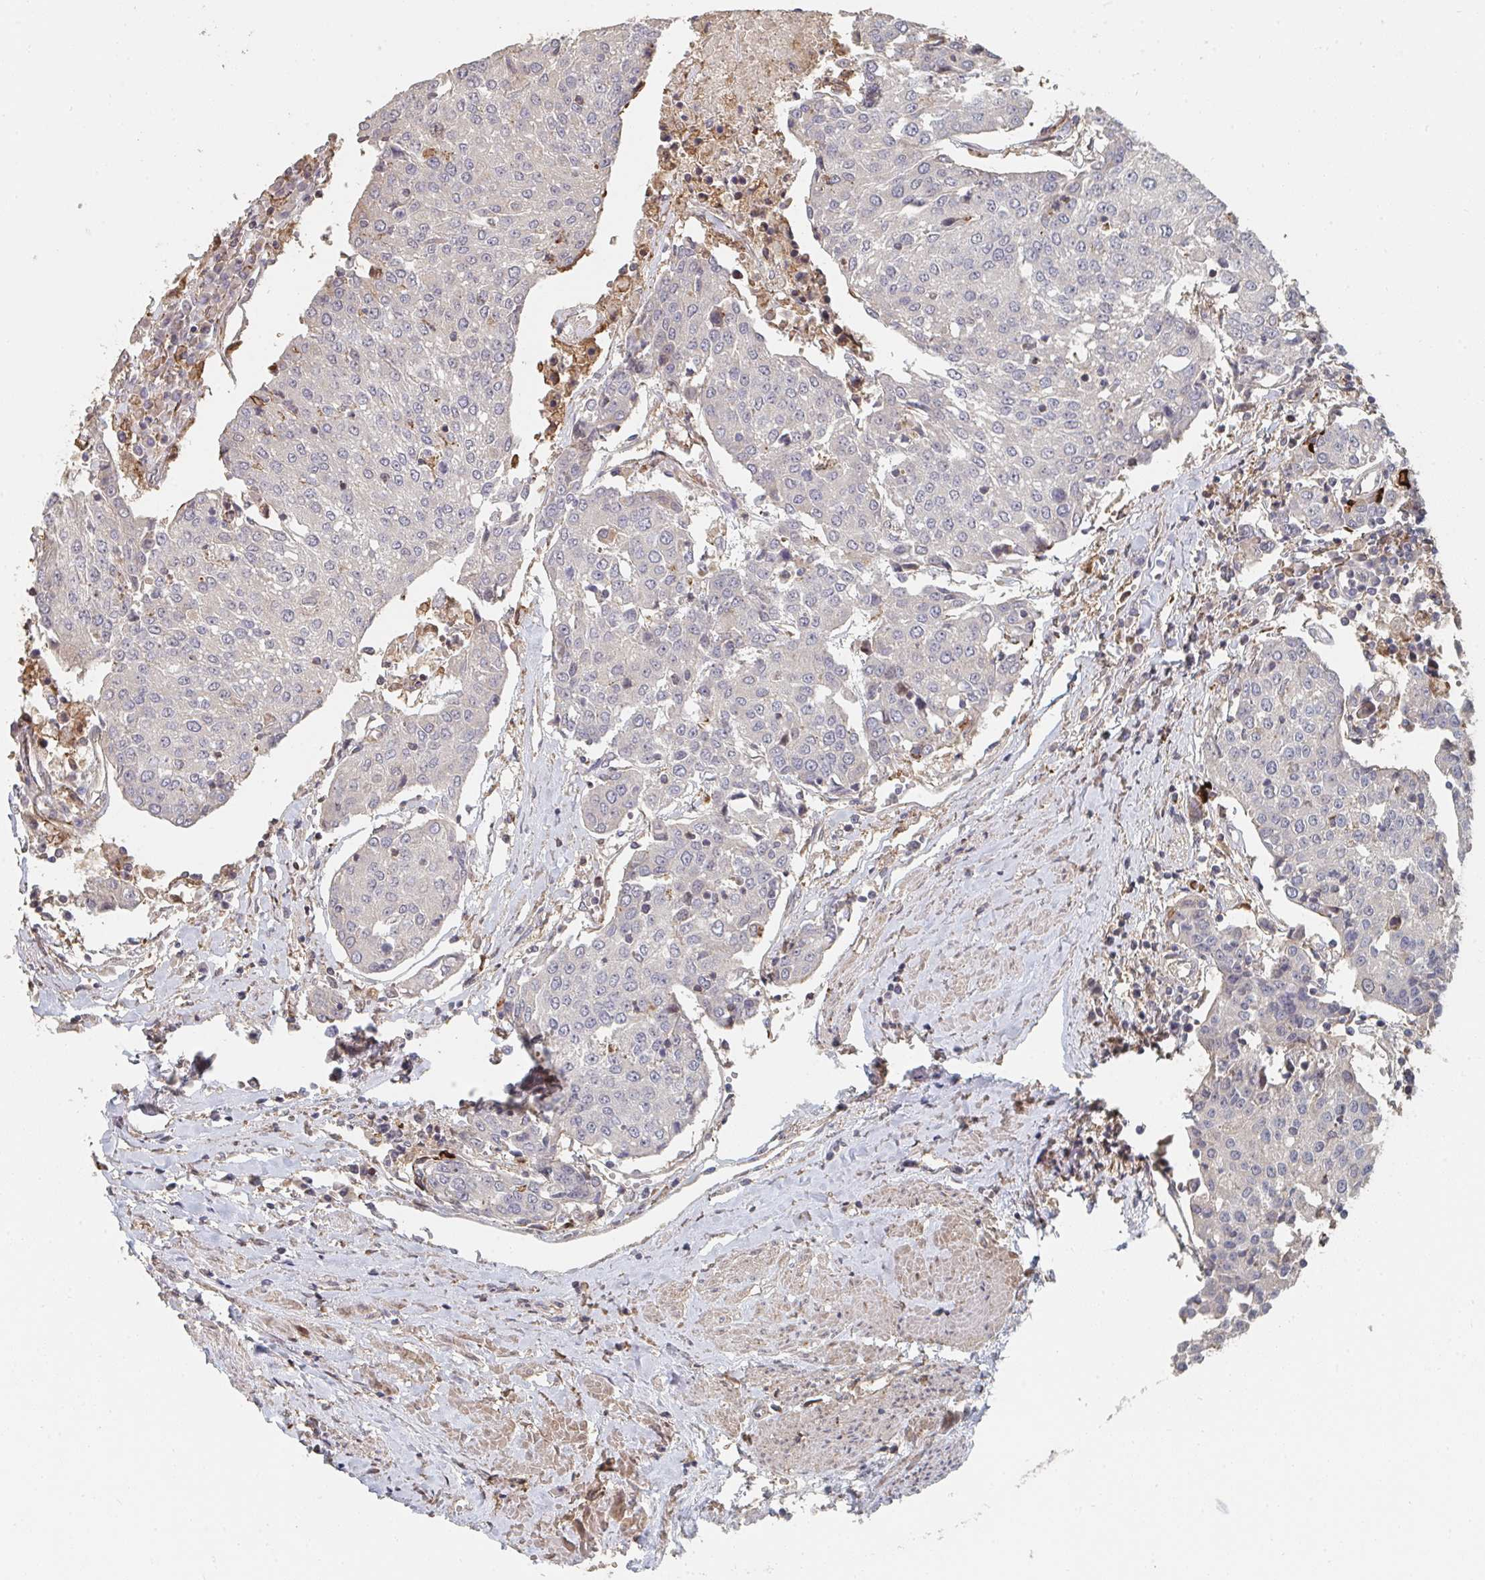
{"staining": {"intensity": "negative", "quantity": "none", "location": "none"}, "tissue": "urothelial cancer", "cell_type": "Tumor cells", "image_type": "cancer", "snomed": [{"axis": "morphology", "description": "Urothelial carcinoma, High grade"}, {"axis": "topography", "description": "Urinary bladder"}], "caption": "The micrograph reveals no staining of tumor cells in urothelial cancer.", "gene": "PTEN", "patient": {"sex": "female", "age": 85}}